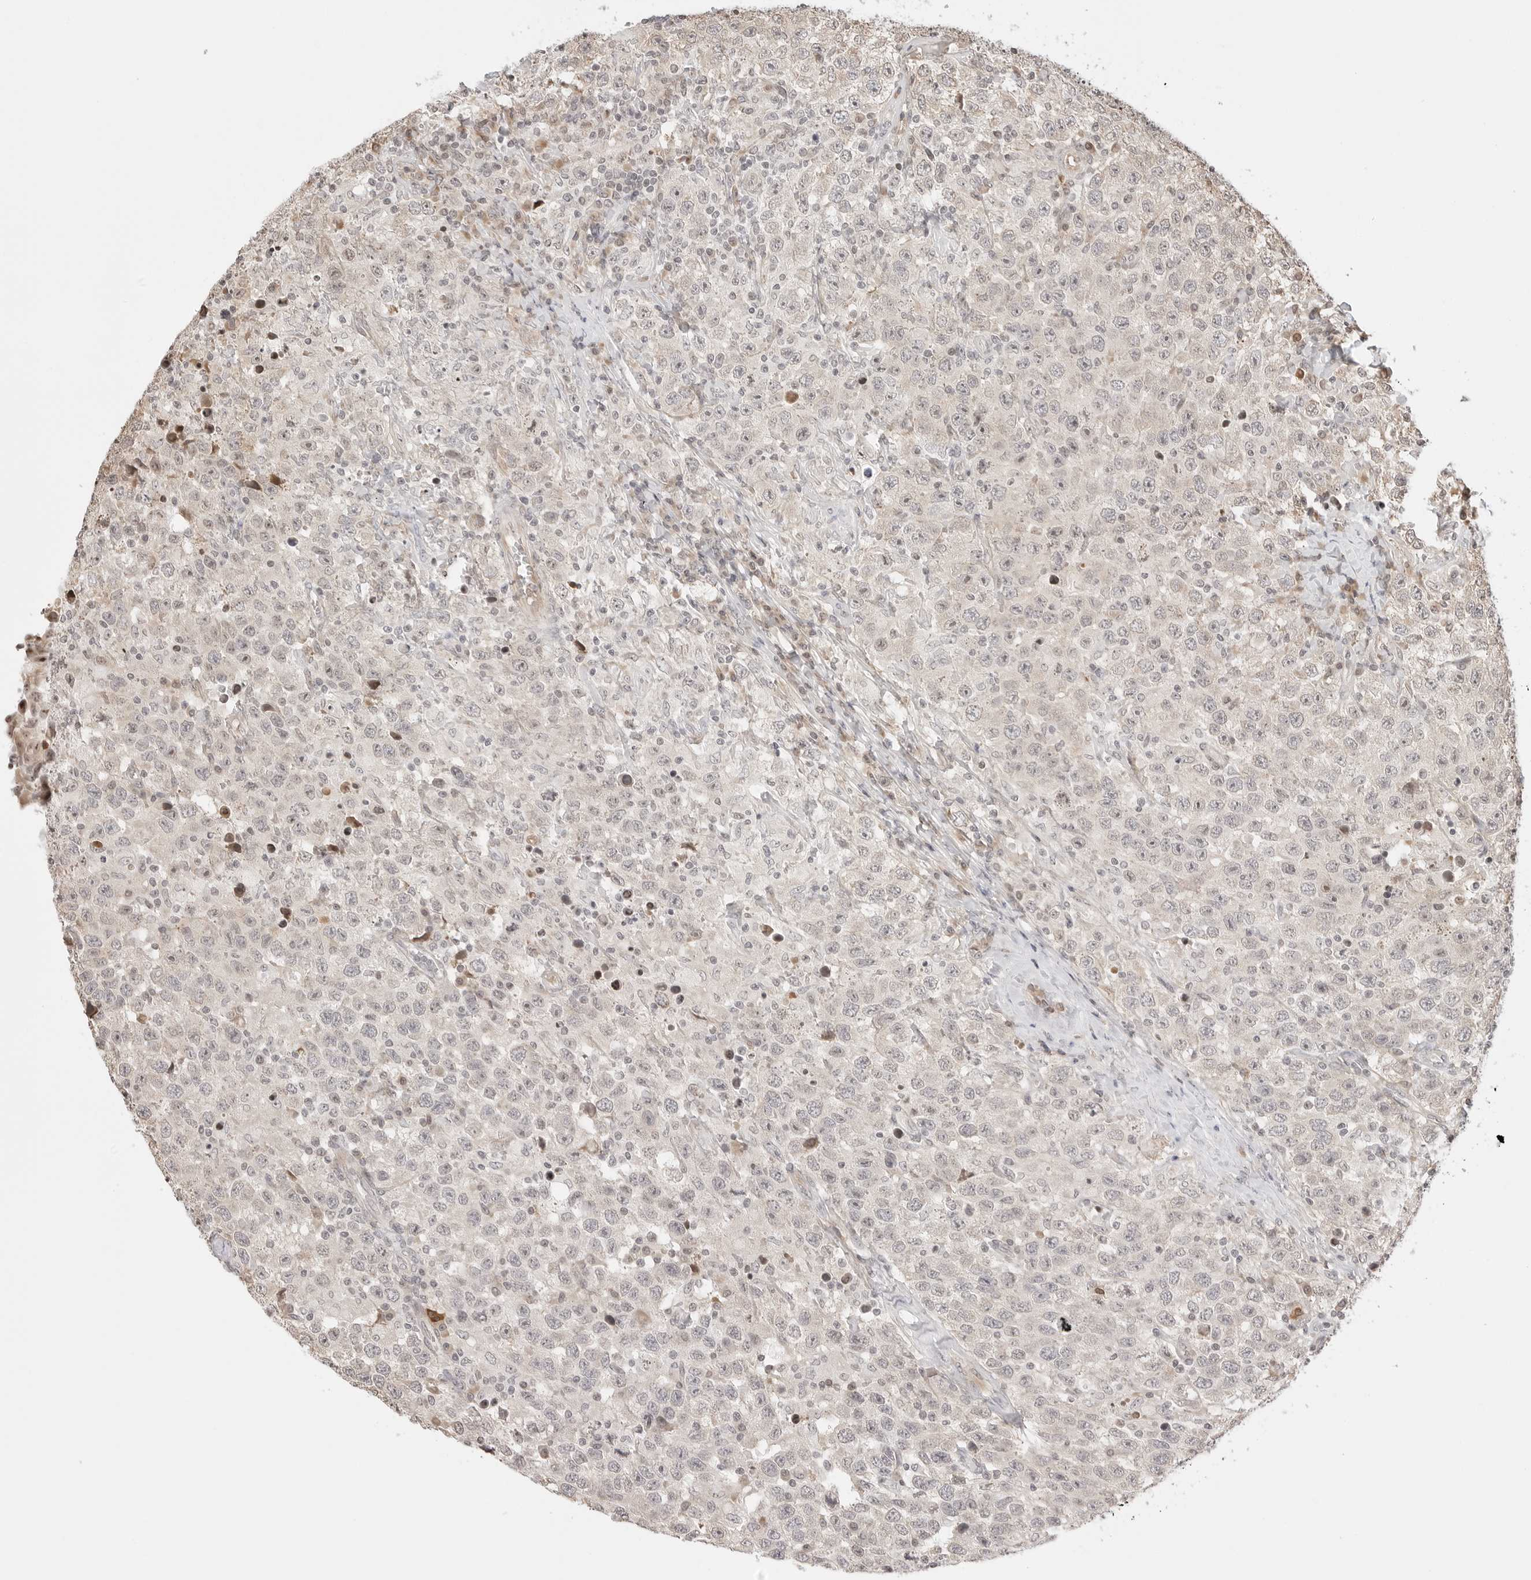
{"staining": {"intensity": "negative", "quantity": "none", "location": "none"}, "tissue": "testis cancer", "cell_type": "Tumor cells", "image_type": "cancer", "snomed": [{"axis": "morphology", "description": "Seminoma, NOS"}, {"axis": "topography", "description": "Testis"}], "caption": "This photomicrograph is of testis seminoma stained with immunohistochemistry to label a protein in brown with the nuclei are counter-stained blue. There is no expression in tumor cells.", "gene": "FKBP14", "patient": {"sex": "male", "age": 41}}